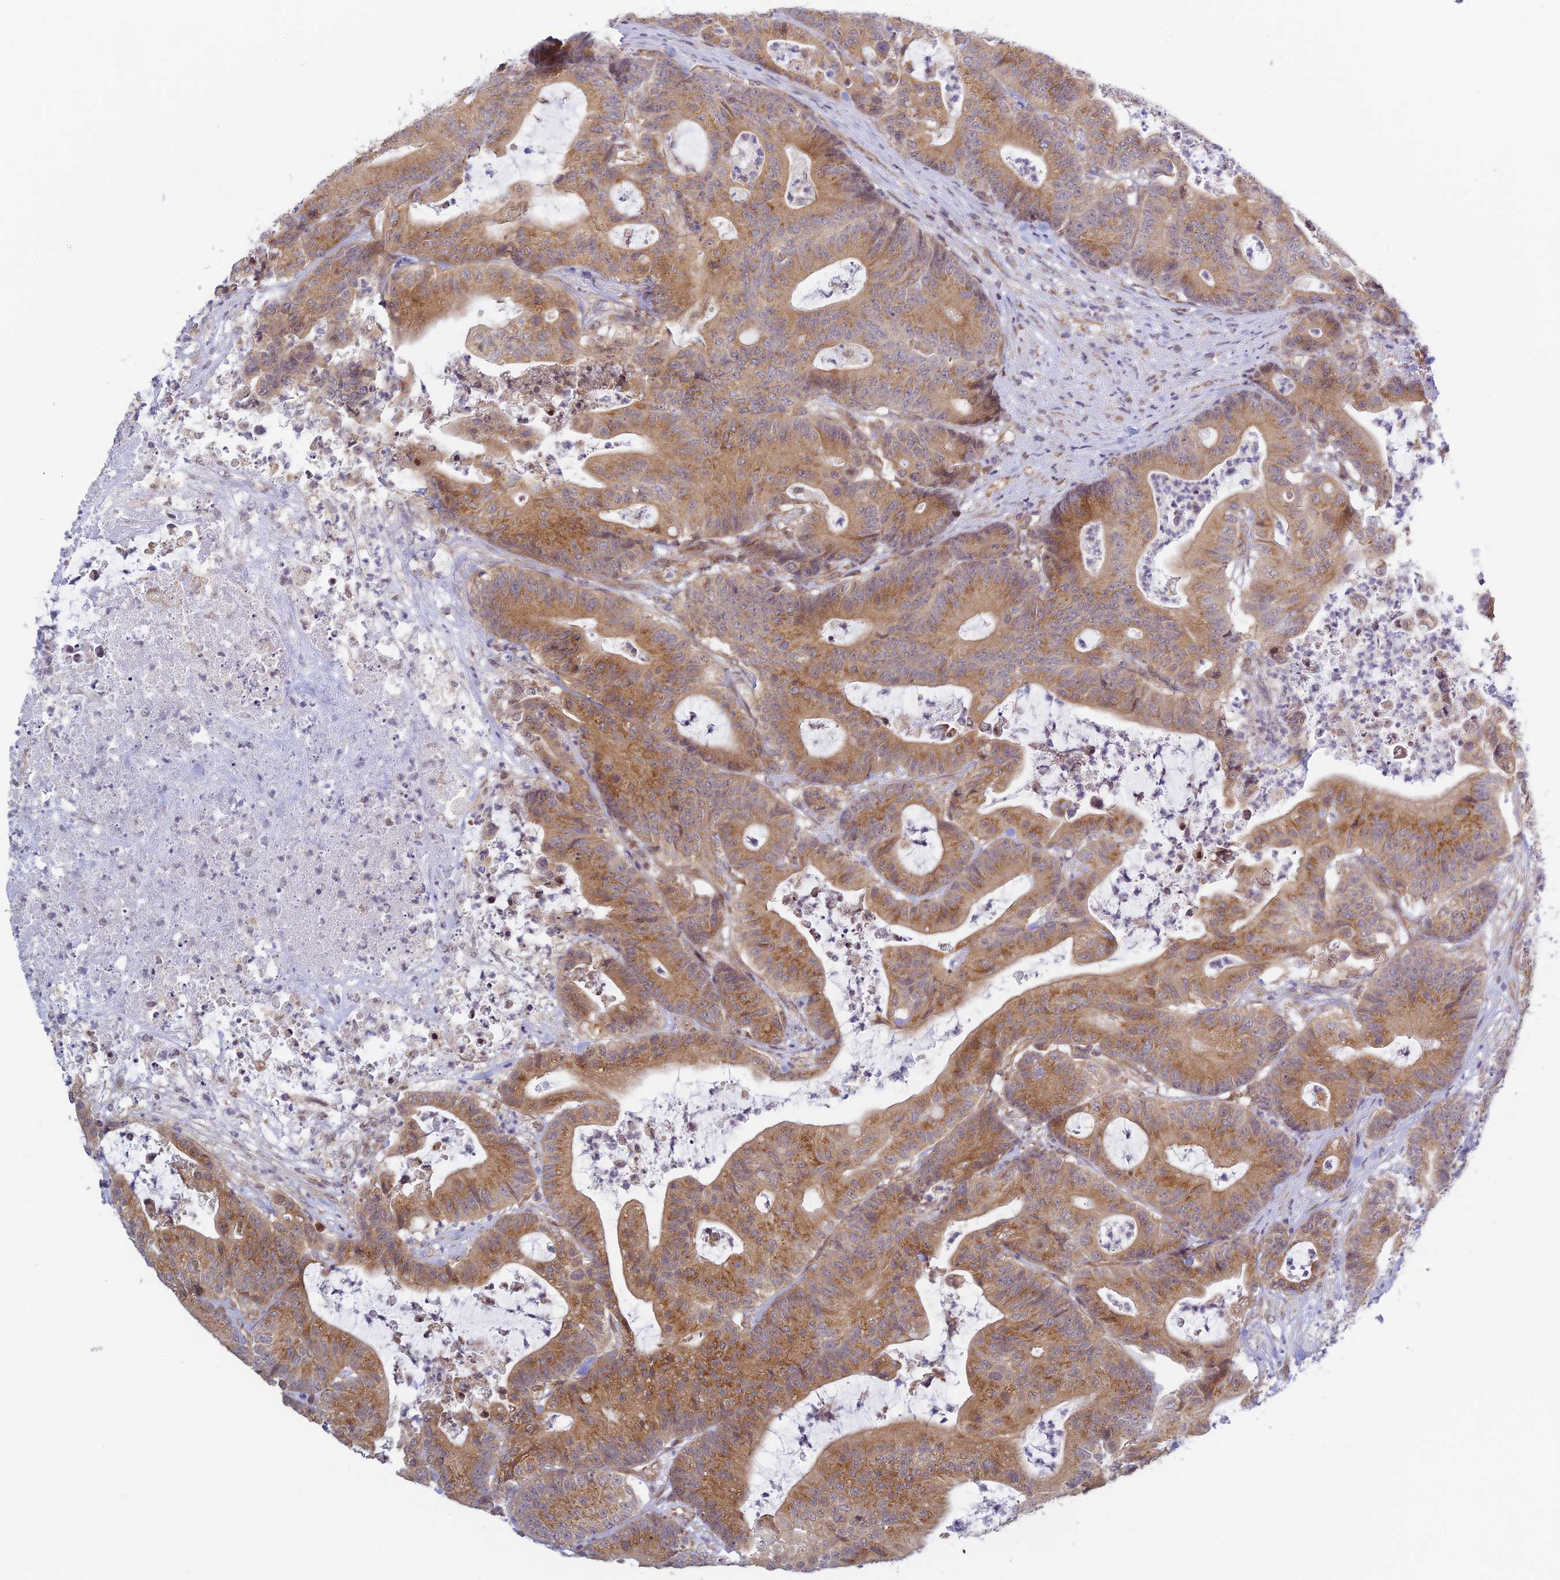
{"staining": {"intensity": "moderate", "quantity": ">75%", "location": "cytoplasmic/membranous"}, "tissue": "colorectal cancer", "cell_type": "Tumor cells", "image_type": "cancer", "snomed": [{"axis": "morphology", "description": "Adenocarcinoma, NOS"}, {"axis": "topography", "description": "Colon"}], "caption": "Colorectal cancer stained with DAB immunohistochemistry (IHC) displays medium levels of moderate cytoplasmic/membranous positivity in about >75% of tumor cells.", "gene": "HOOK2", "patient": {"sex": "female", "age": 84}}